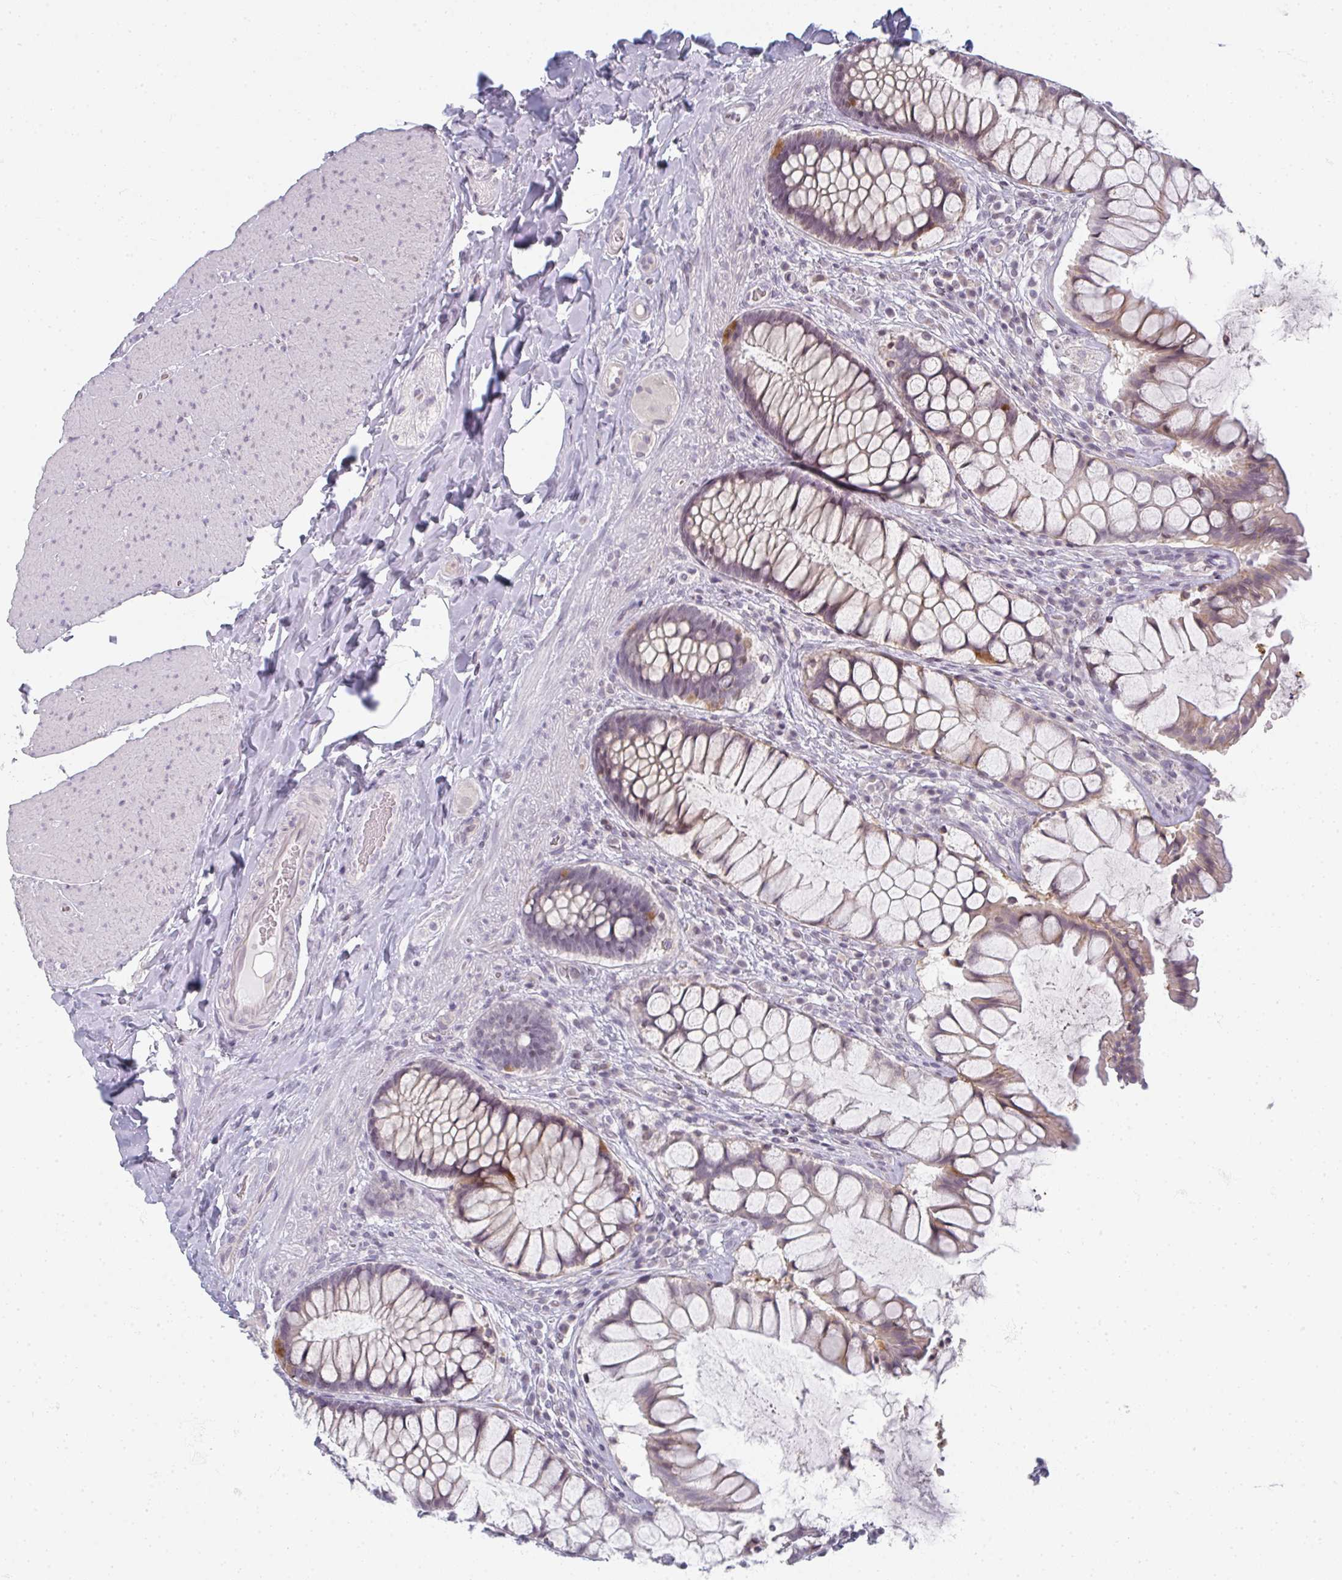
{"staining": {"intensity": "moderate", "quantity": "<25%", "location": "cytoplasmic/membranous"}, "tissue": "rectum", "cell_type": "Glandular cells", "image_type": "normal", "snomed": [{"axis": "morphology", "description": "Normal tissue, NOS"}, {"axis": "topography", "description": "Rectum"}], "caption": "Rectum was stained to show a protein in brown. There is low levels of moderate cytoplasmic/membranous staining in approximately <25% of glandular cells. The protein is shown in brown color, while the nuclei are stained blue.", "gene": "RBBP6", "patient": {"sex": "female", "age": 58}}